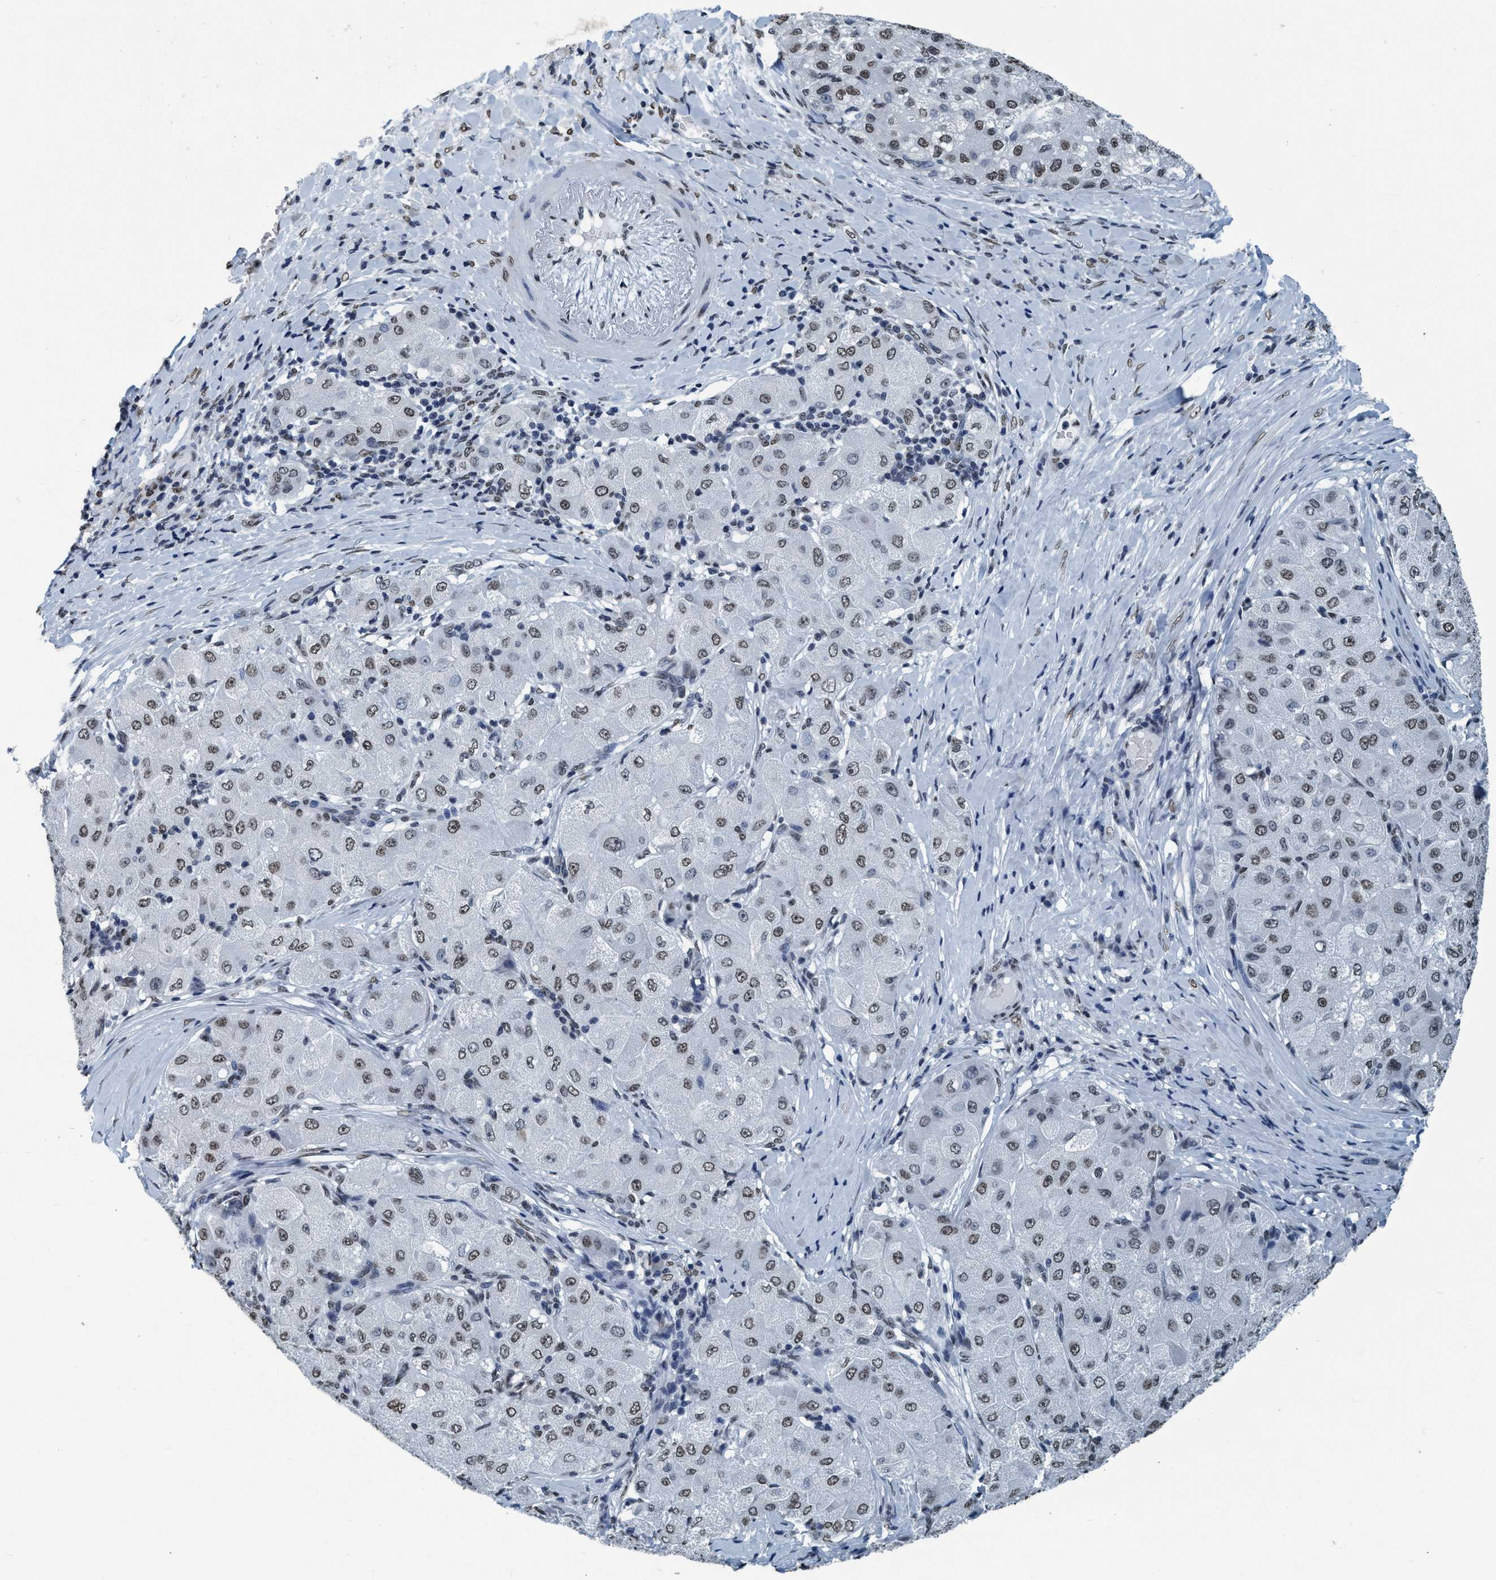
{"staining": {"intensity": "weak", "quantity": ">75%", "location": "nuclear"}, "tissue": "liver cancer", "cell_type": "Tumor cells", "image_type": "cancer", "snomed": [{"axis": "morphology", "description": "Carcinoma, Hepatocellular, NOS"}, {"axis": "topography", "description": "Liver"}], "caption": "The photomicrograph reveals staining of hepatocellular carcinoma (liver), revealing weak nuclear protein staining (brown color) within tumor cells. (DAB (3,3'-diaminobenzidine) IHC with brightfield microscopy, high magnification).", "gene": "CCNE2", "patient": {"sex": "male", "age": 80}}